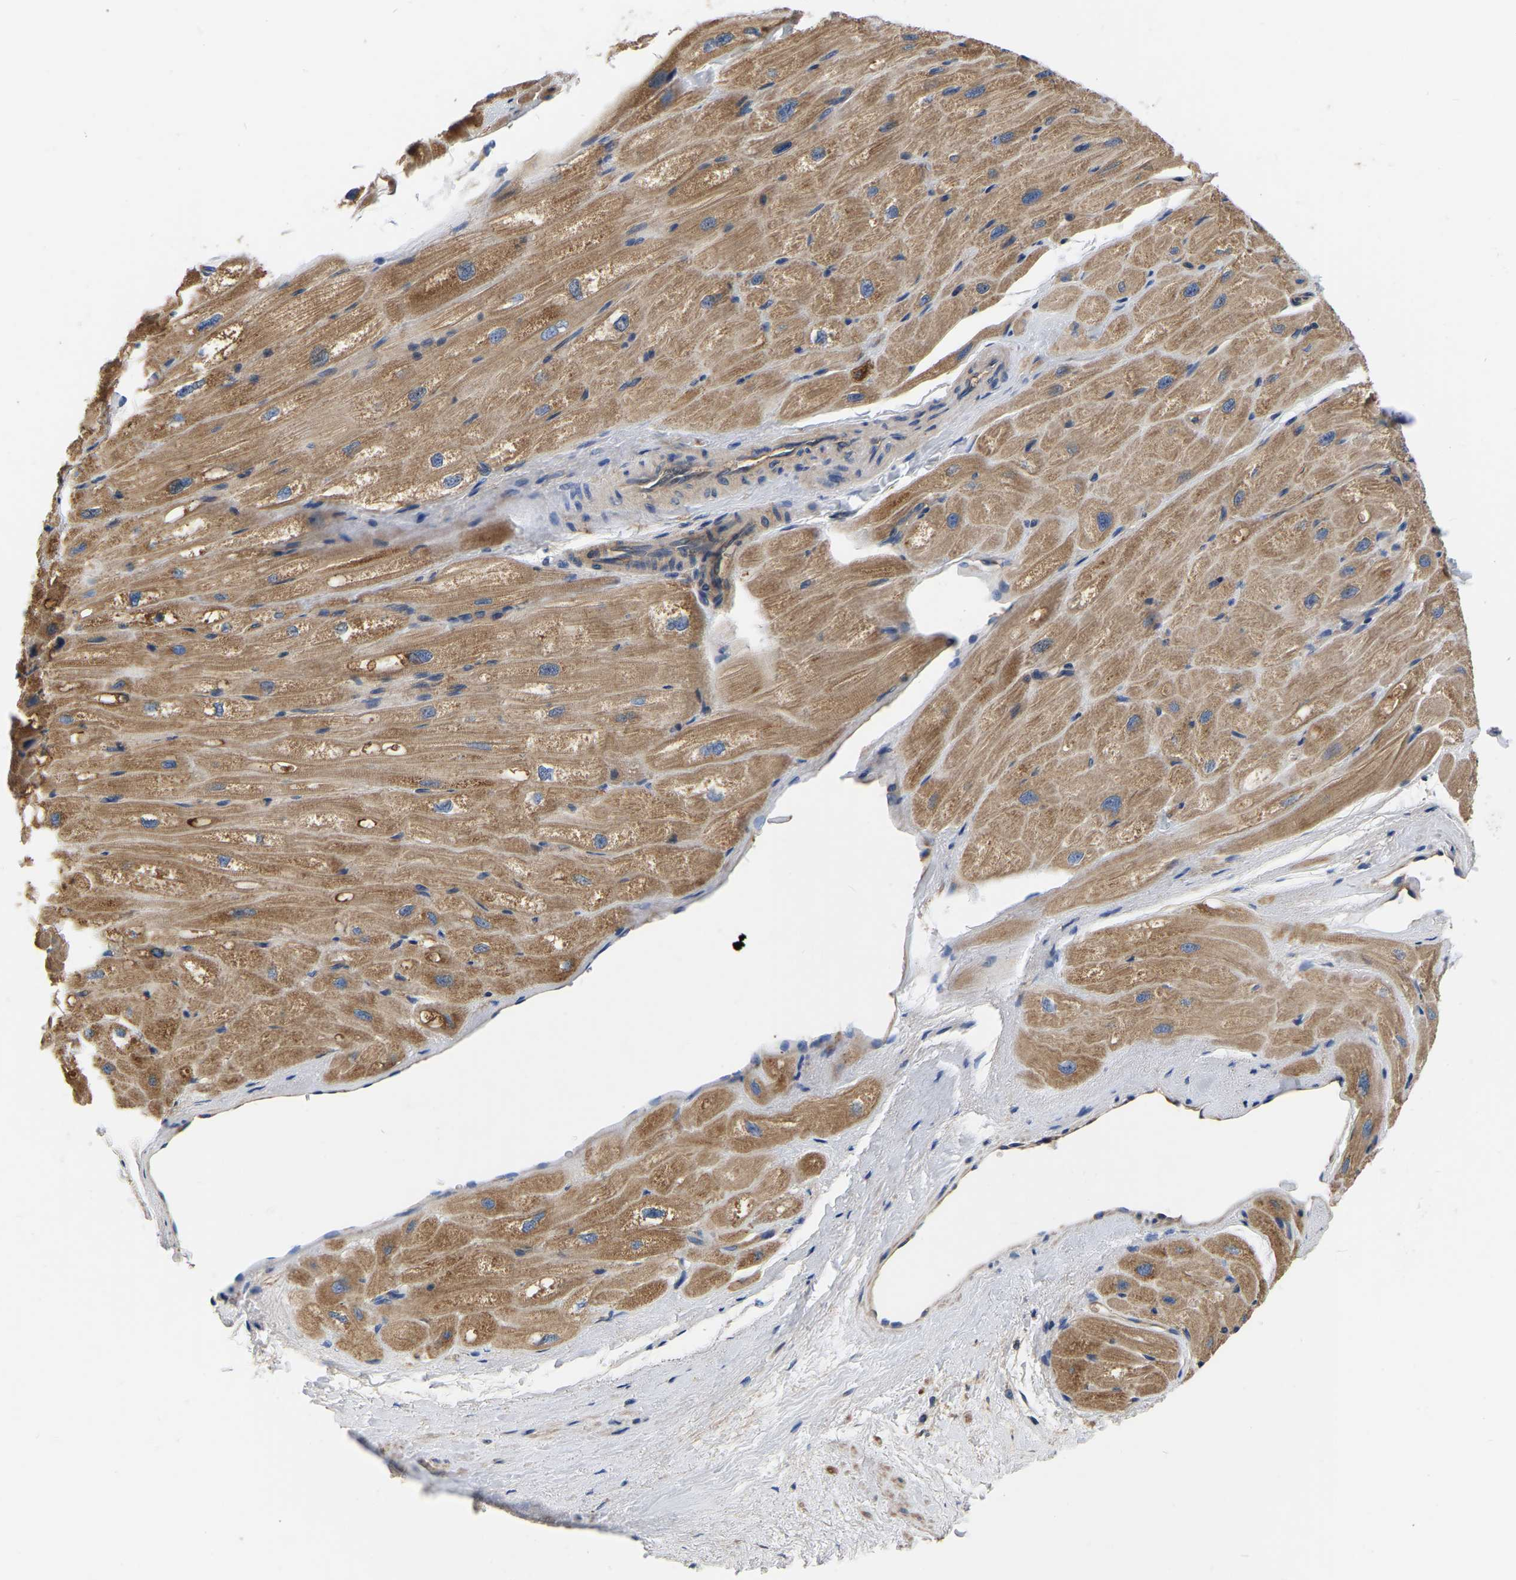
{"staining": {"intensity": "moderate", "quantity": ">75%", "location": "cytoplasmic/membranous"}, "tissue": "heart muscle", "cell_type": "Cardiomyocytes", "image_type": "normal", "snomed": [{"axis": "morphology", "description": "Normal tissue, NOS"}, {"axis": "topography", "description": "Heart"}], "caption": "Immunohistochemical staining of normal human heart muscle demonstrates moderate cytoplasmic/membranous protein staining in about >75% of cardiomyocytes.", "gene": "GARS1", "patient": {"sex": "male", "age": 49}}